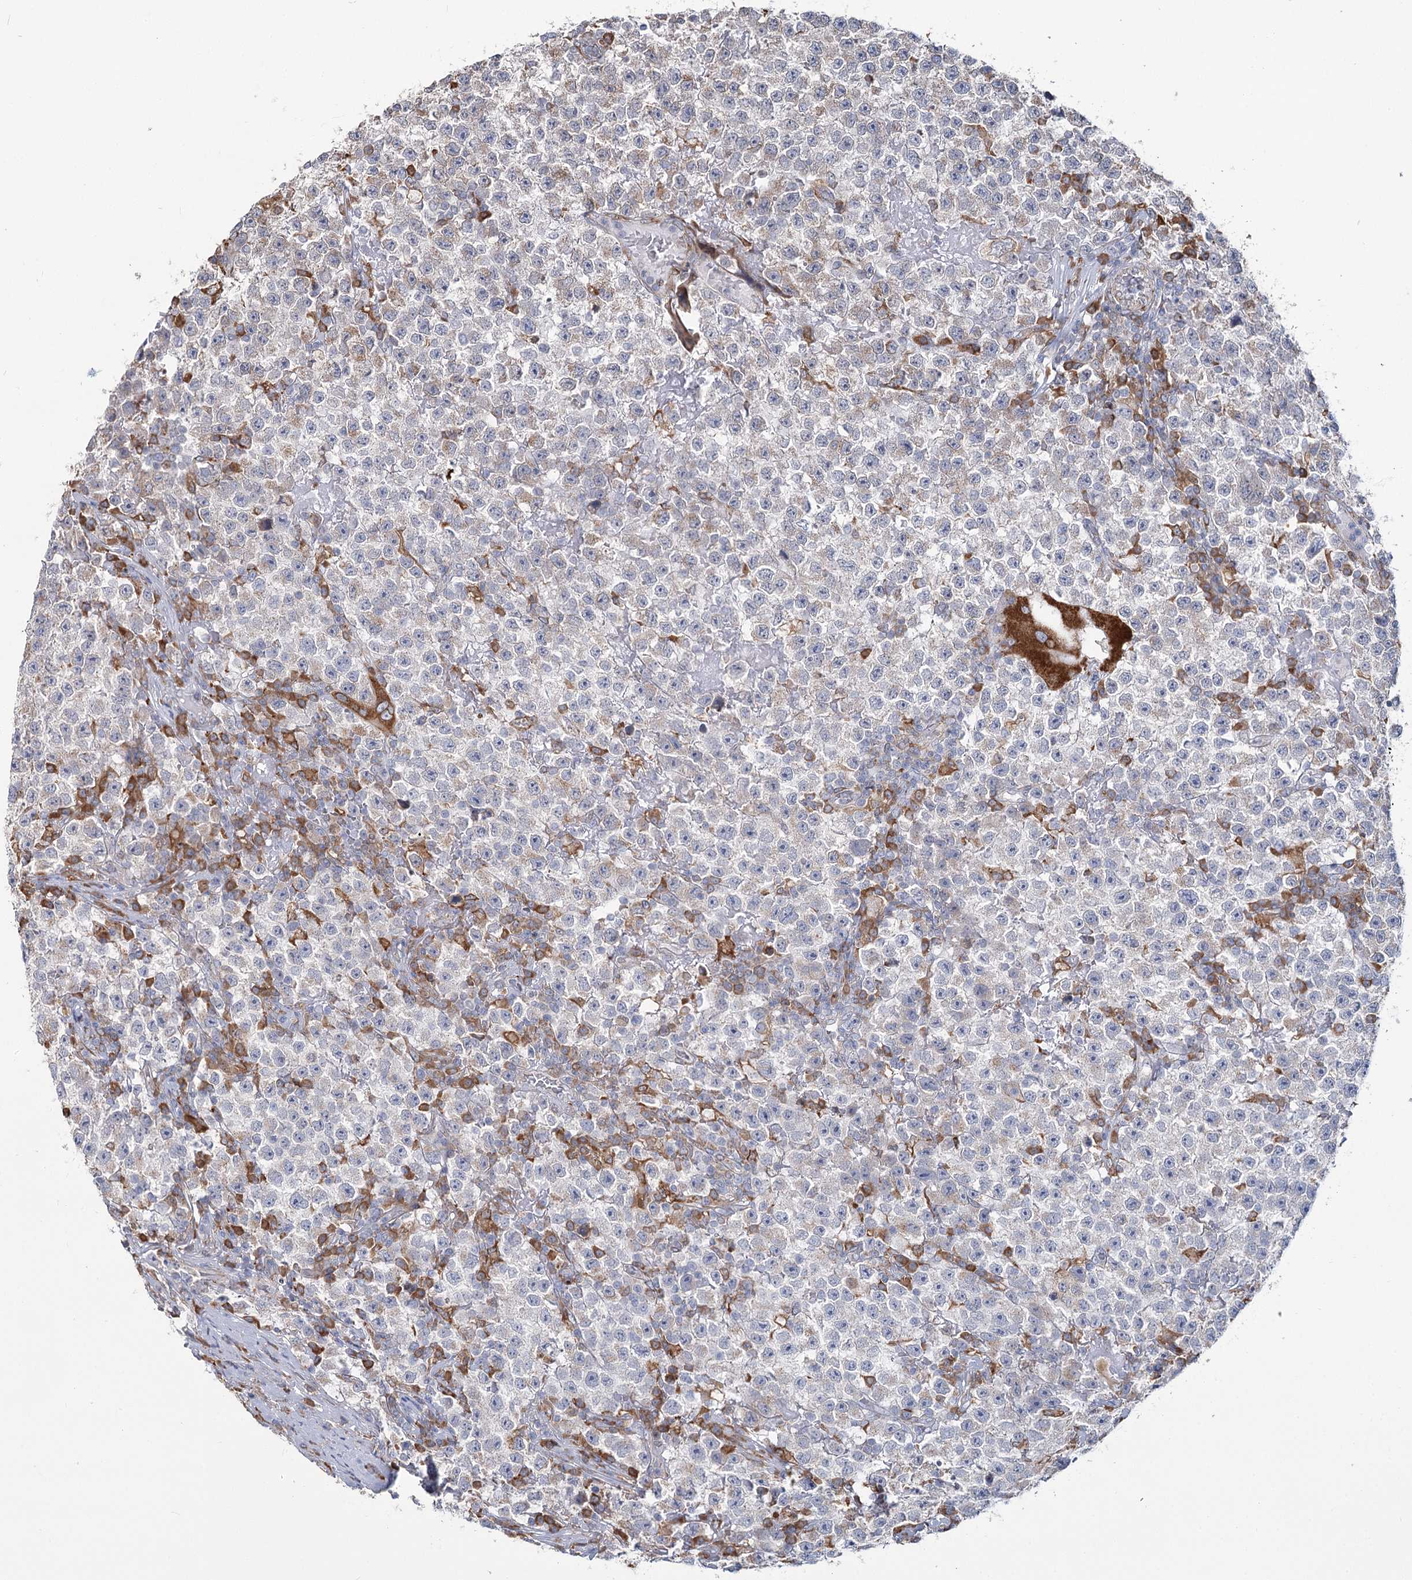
{"staining": {"intensity": "negative", "quantity": "none", "location": "none"}, "tissue": "testis cancer", "cell_type": "Tumor cells", "image_type": "cancer", "snomed": [{"axis": "morphology", "description": "Seminoma, NOS"}, {"axis": "topography", "description": "Testis"}], "caption": "An immunohistochemistry (IHC) photomicrograph of seminoma (testis) is shown. There is no staining in tumor cells of seminoma (testis).", "gene": "ZCCHC9", "patient": {"sex": "male", "age": 22}}